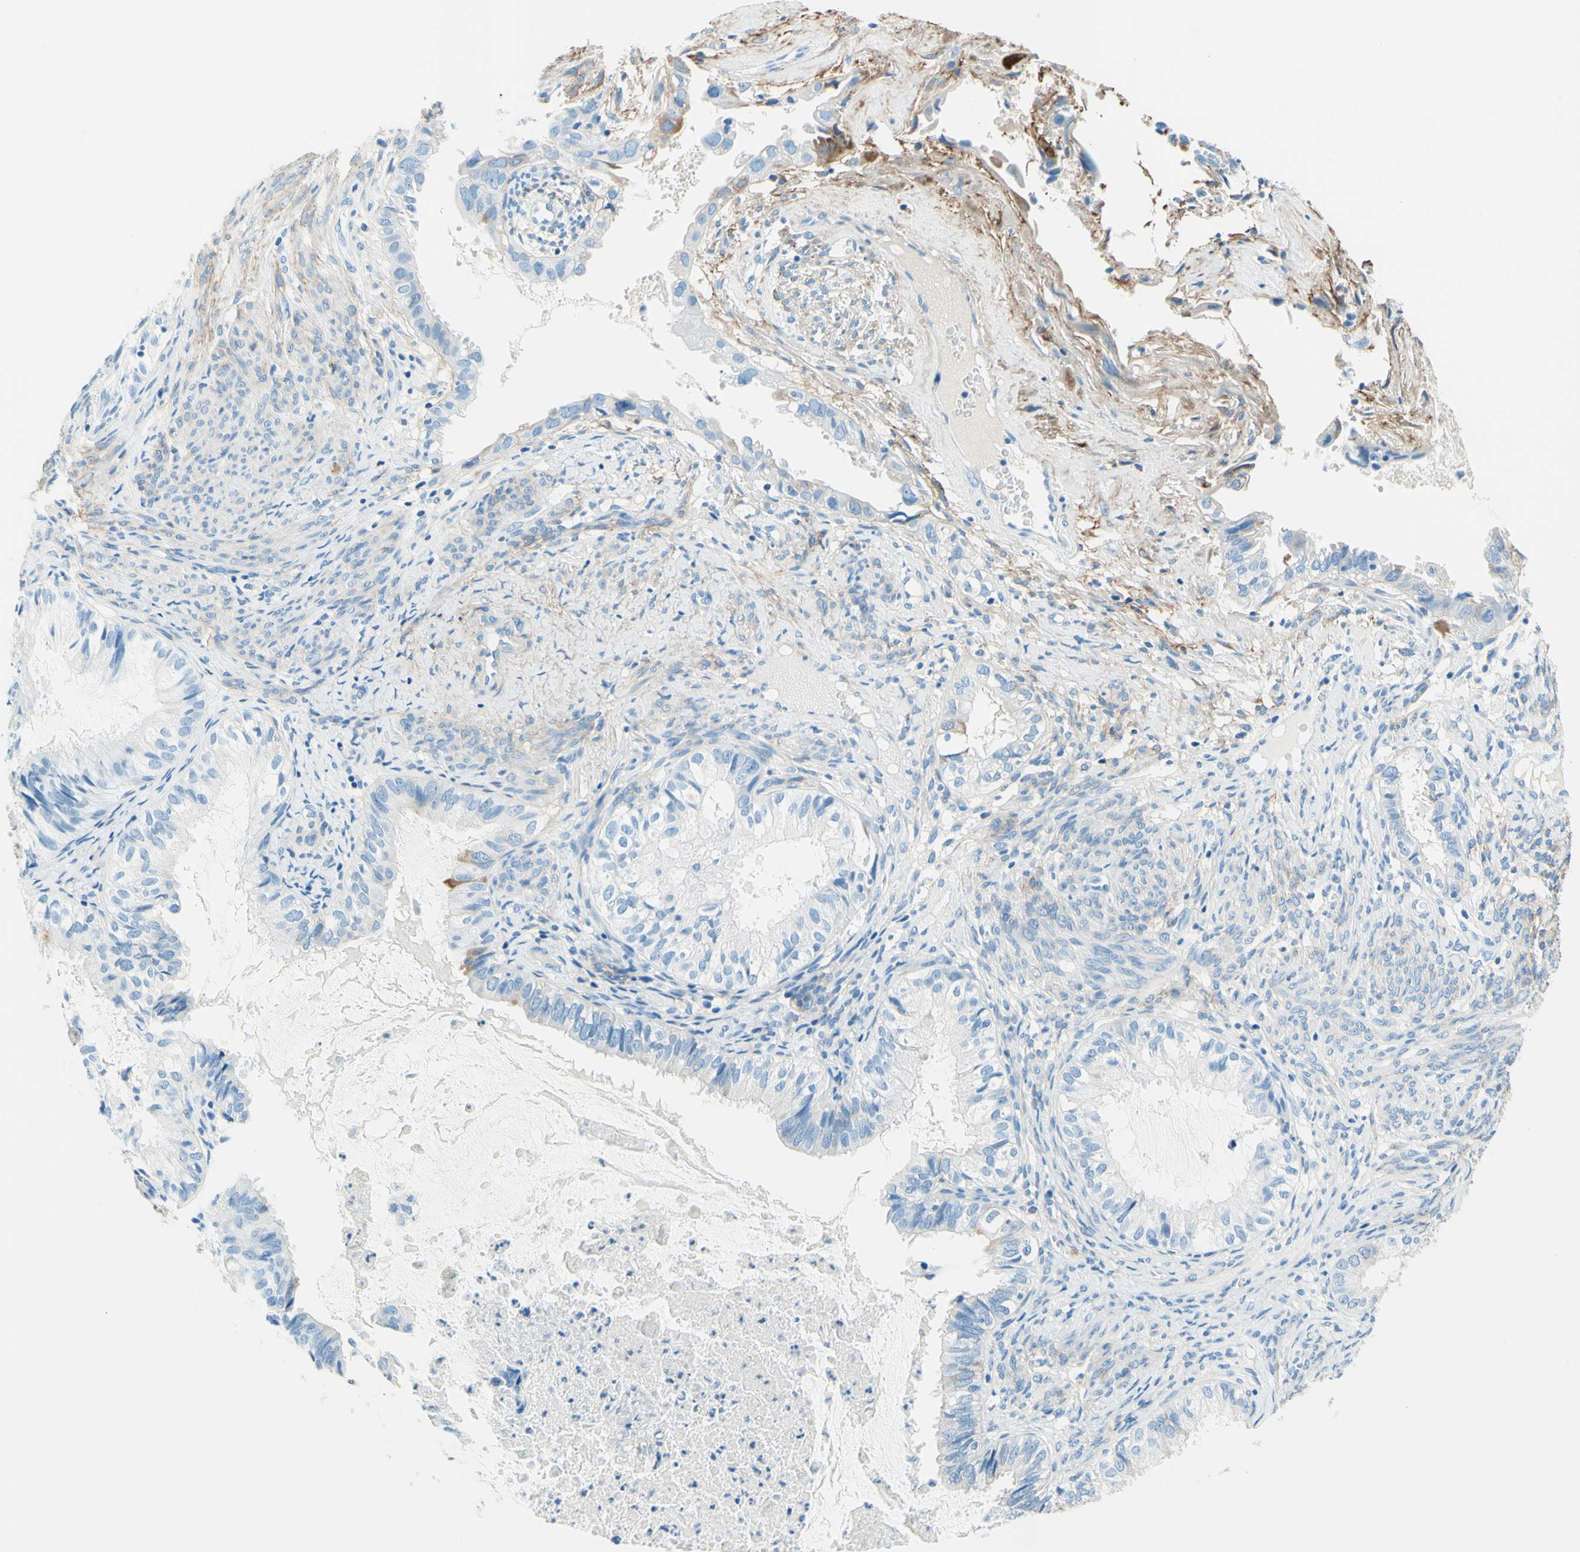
{"staining": {"intensity": "negative", "quantity": "none", "location": "none"}, "tissue": "cervical cancer", "cell_type": "Tumor cells", "image_type": "cancer", "snomed": [{"axis": "morphology", "description": "Normal tissue, NOS"}, {"axis": "morphology", "description": "Adenocarcinoma, NOS"}, {"axis": "topography", "description": "Cervix"}, {"axis": "topography", "description": "Endometrium"}], "caption": "Human cervical cancer stained for a protein using IHC shows no expression in tumor cells.", "gene": "MFAP5", "patient": {"sex": "female", "age": 86}}